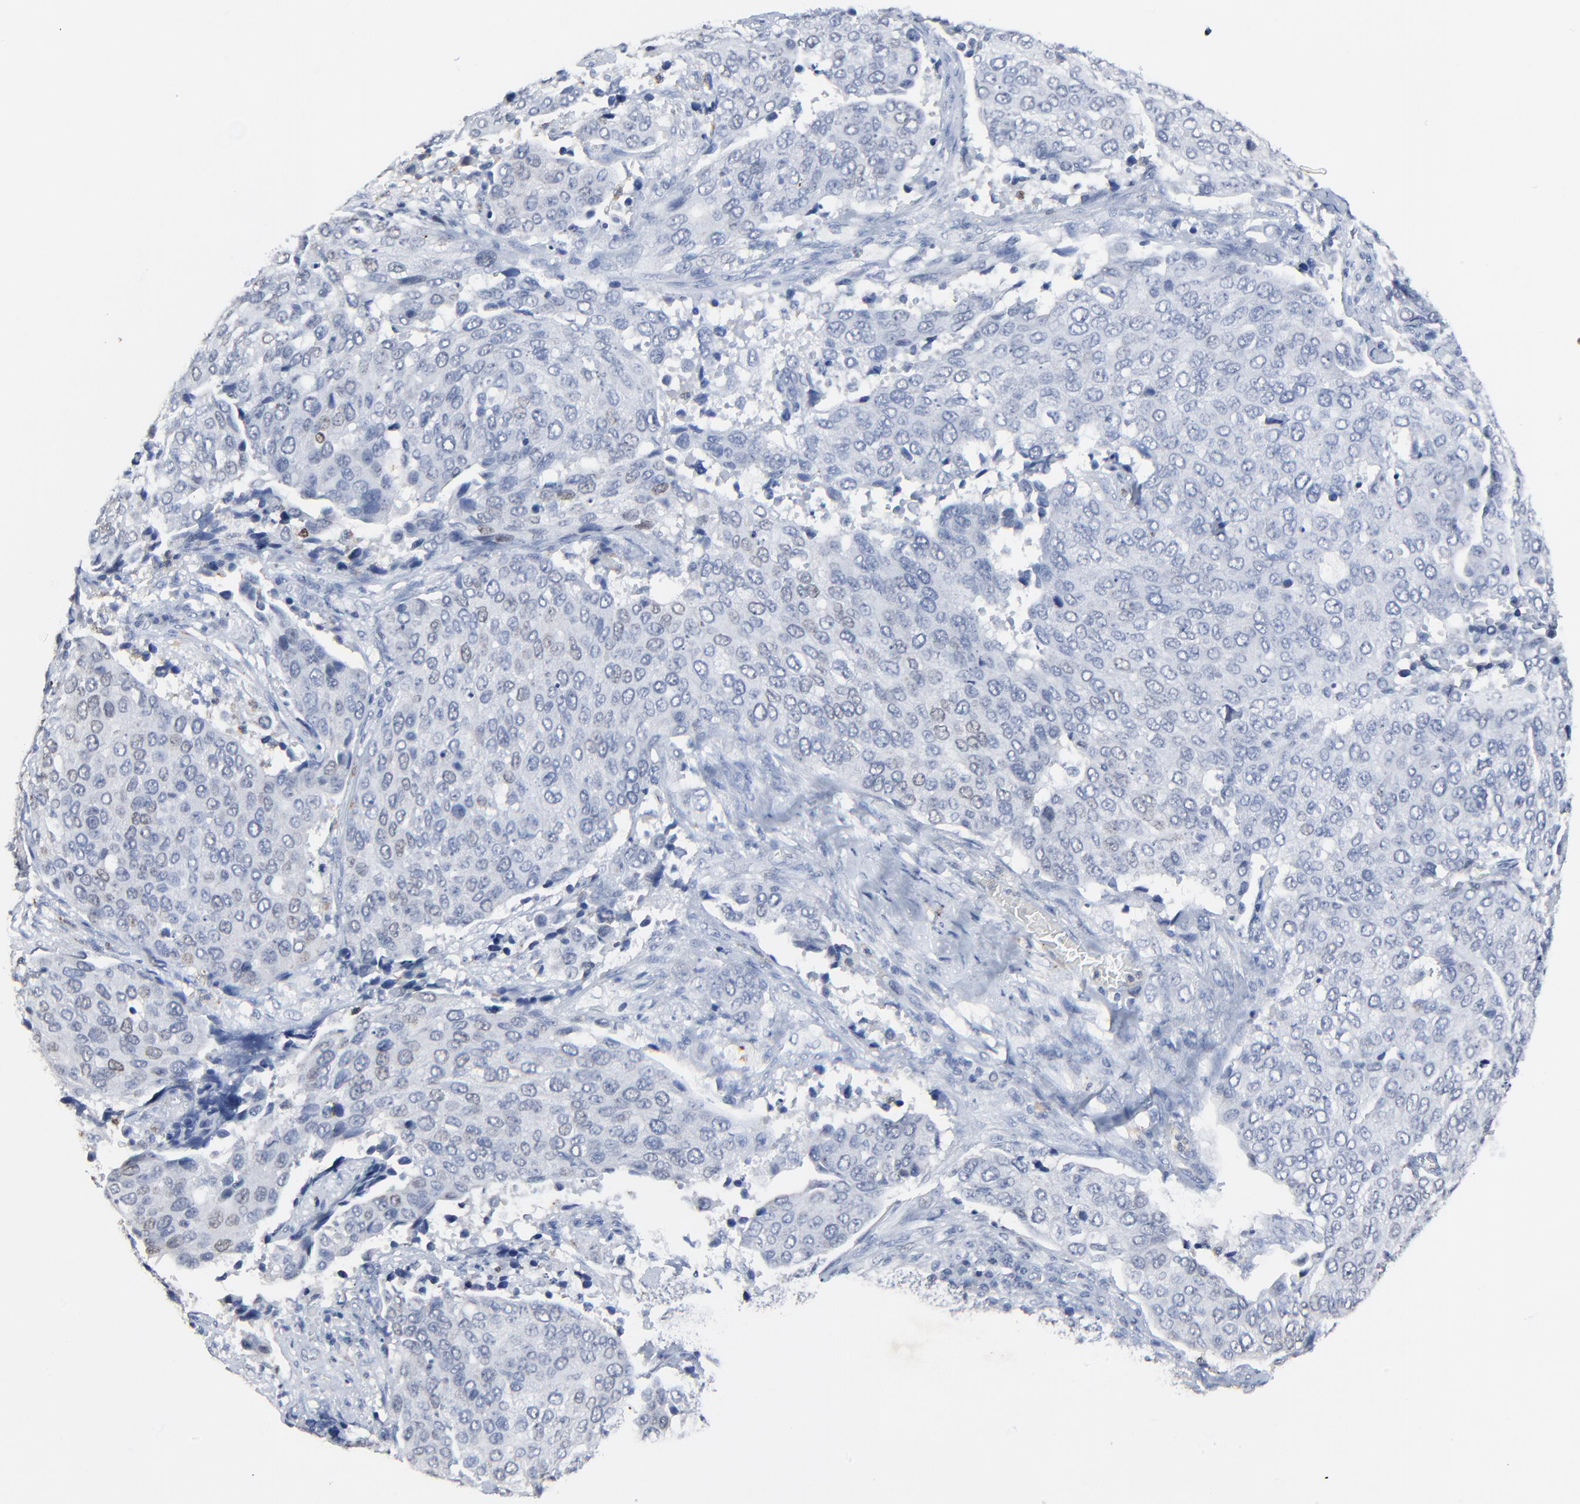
{"staining": {"intensity": "negative", "quantity": "none", "location": "none"}, "tissue": "cervical cancer", "cell_type": "Tumor cells", "image_type": "cancer", "snomed": [{"axis": "morphology", "description": "Squamous cell carcinoma, NOS"}, {"axis": "topography", "description": "Cervix"}], "caption": "Tumor cells show no significant protein expression in cervical cancer (squamous cell carcinoma). (DAB immunohistochemistry with hematoxylin counter stain).", "gene": "BIRC3", "patient": {"sex": "female", "age": 54}}